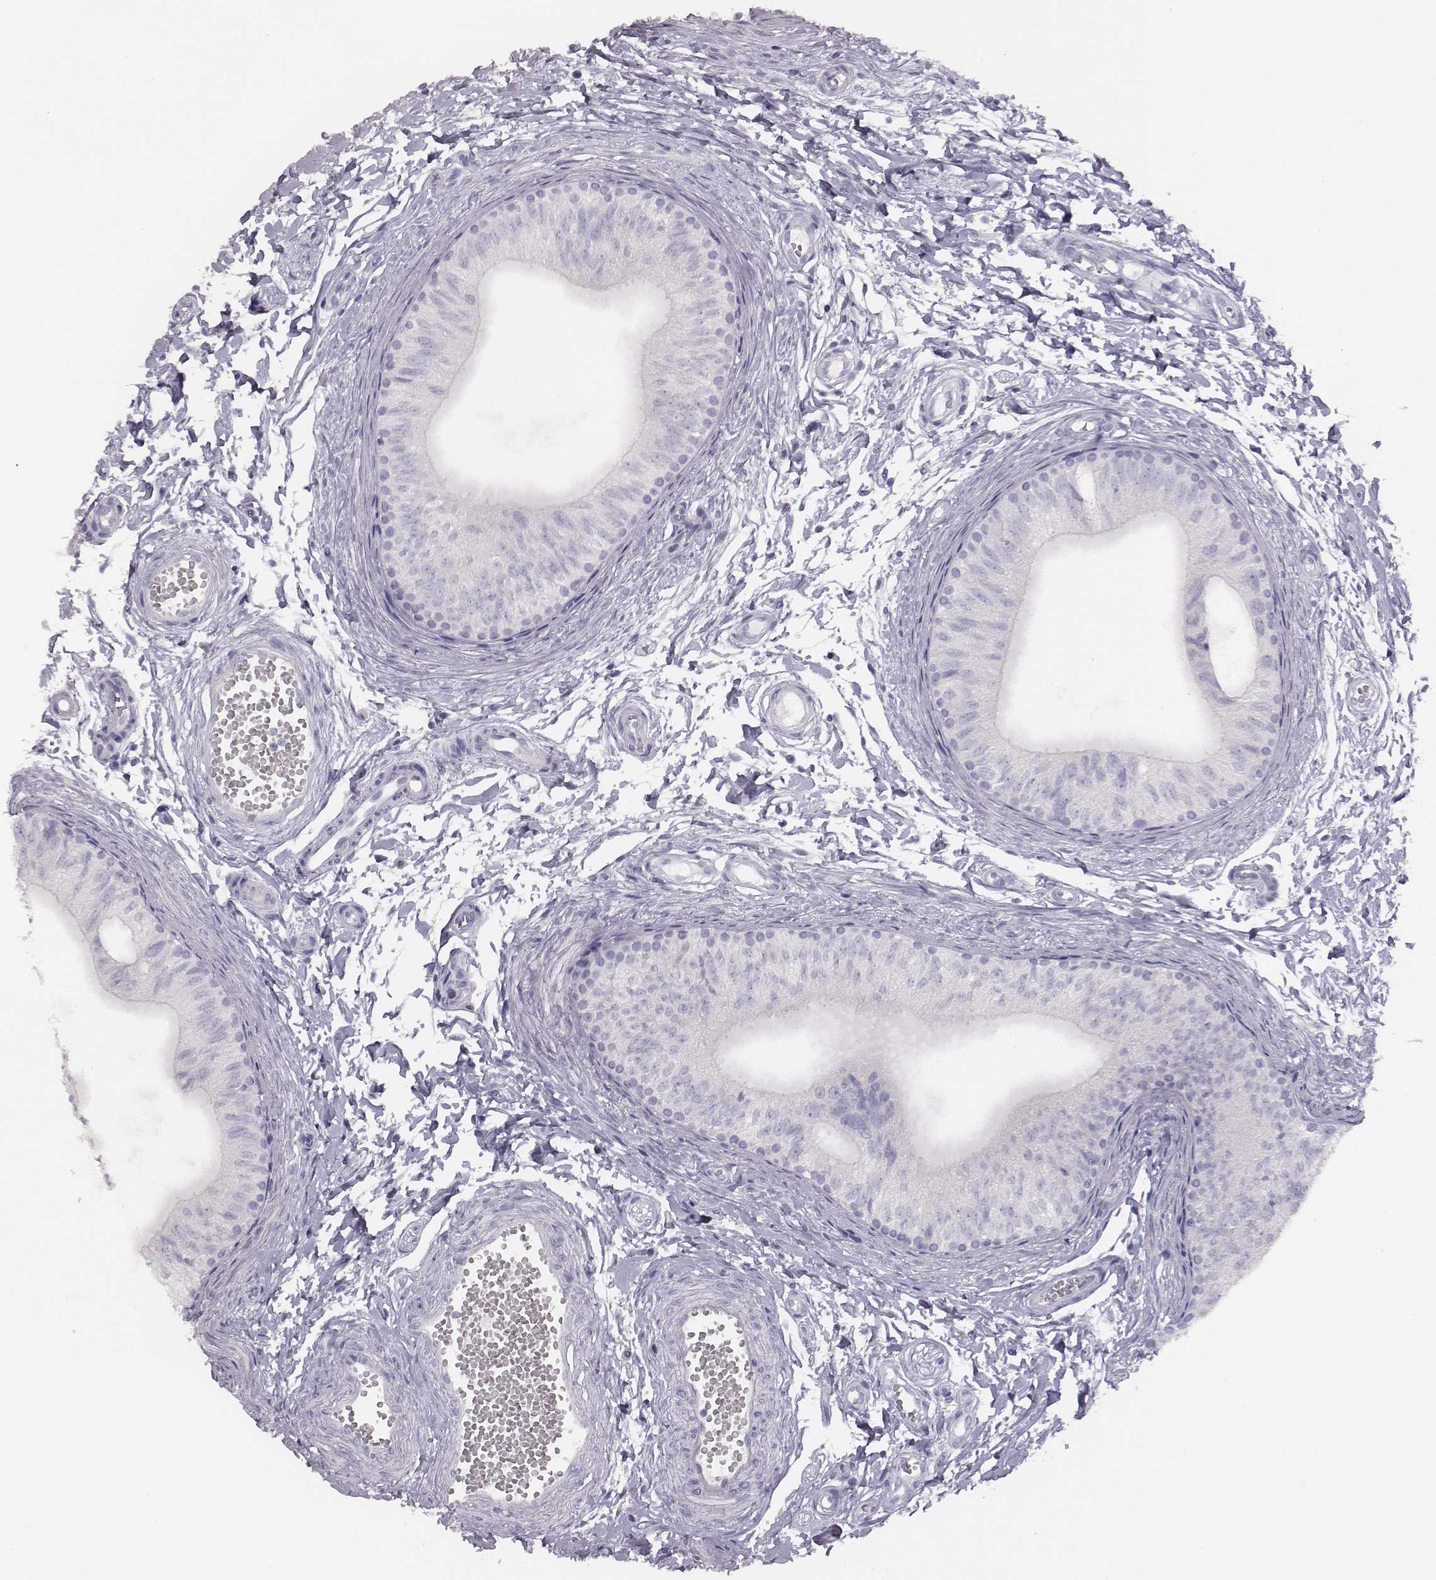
{"staining": {"intensity": "negative", "quantity": "none", "location": "none"}, "tissue": "epididymis", "cell_type": "Glandular cells", "image_type": "normal", "snomed": [{"axis": "morphology", "description": "Normal tissue, NOS"}, {"axis": "topography", "description": "Epididymis"}], "caption": "High power microscopy micrograph of an immunohistochemistry (IHC) micrograph of benign epididymis, revealing no significant staining in glandular cells.", "gene": "ENSG00000290147", "patient": {"sex": "male", "age": 22}}